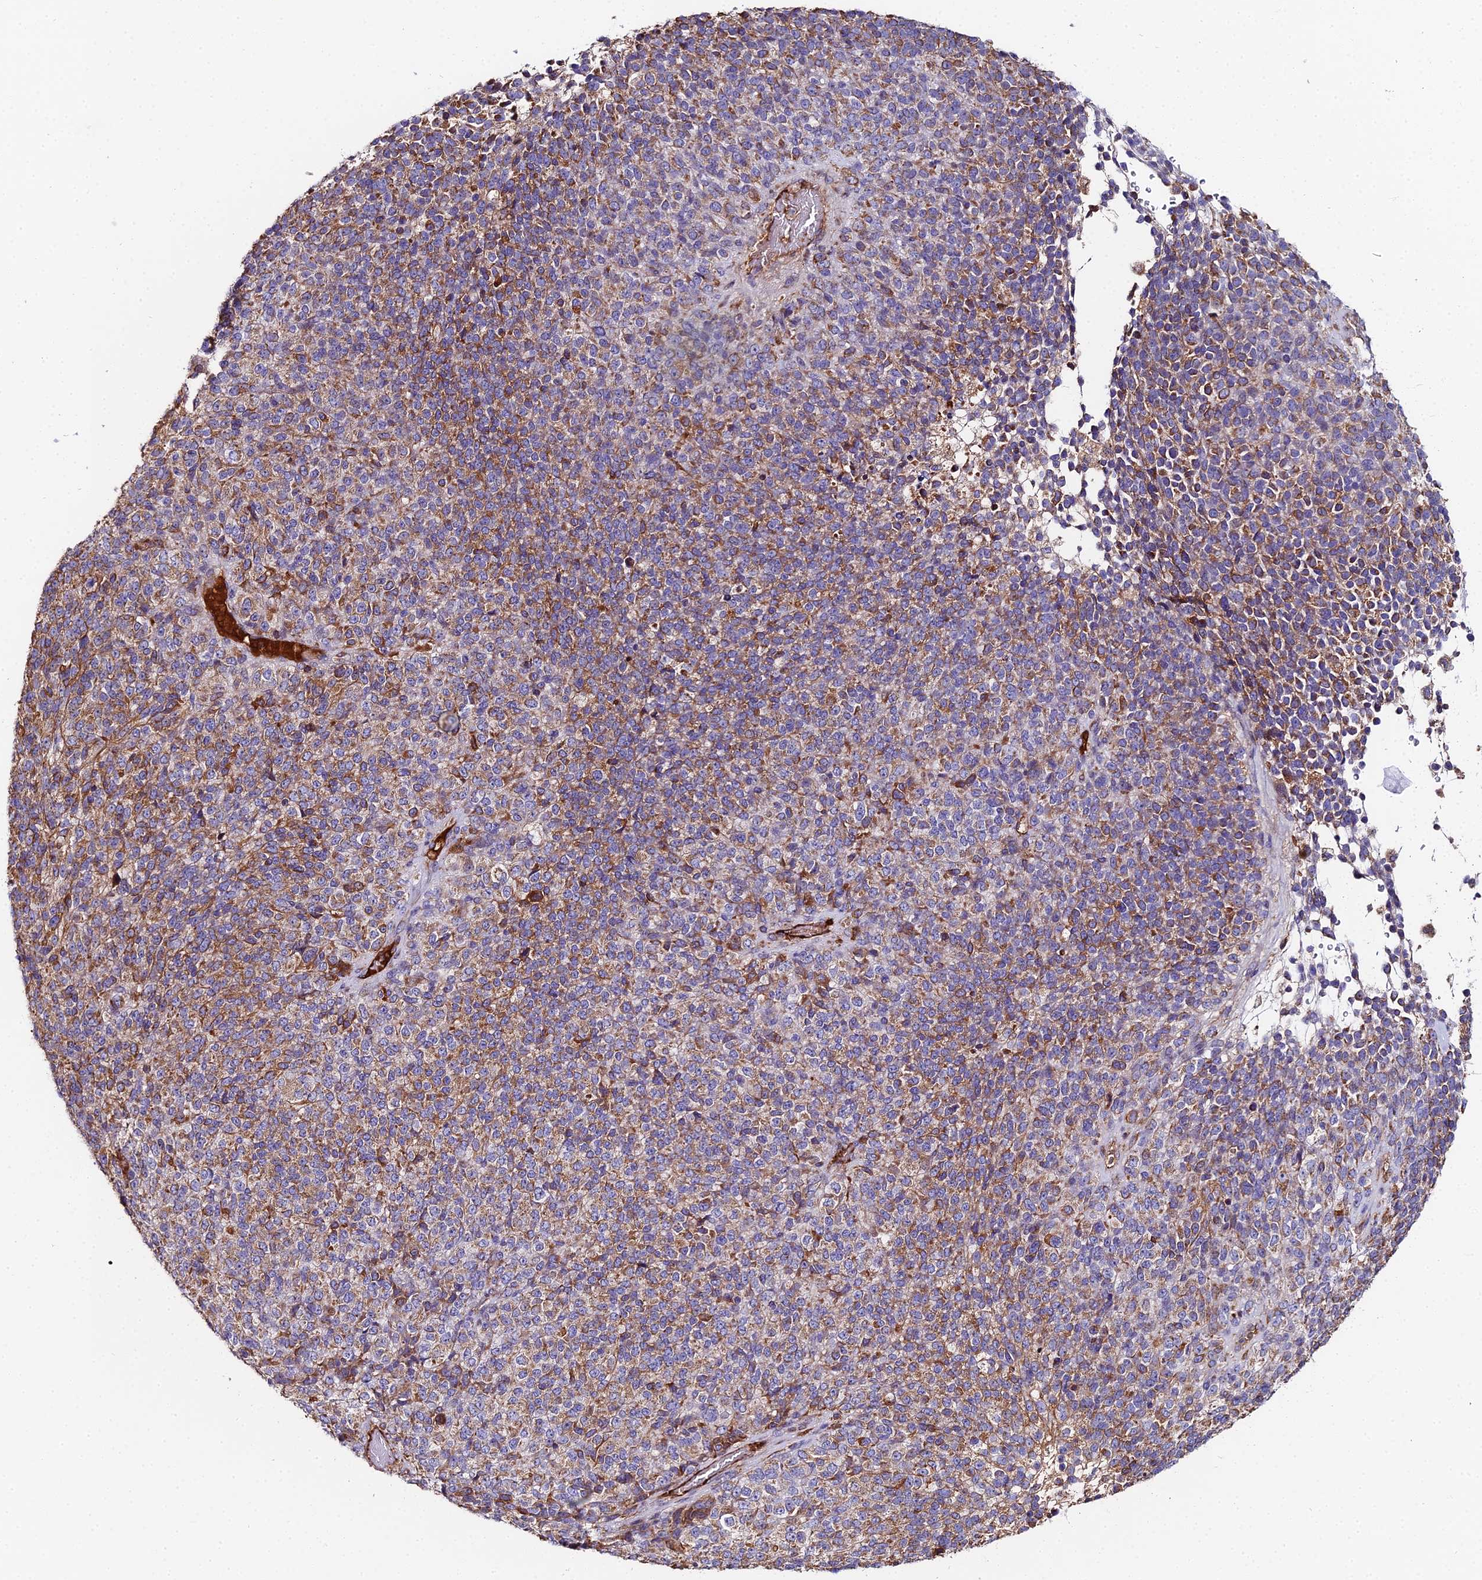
{"staining": {"intensity": "moderate", "quantity": ">75%", "location": "cytoplasmic/membranous"}, "tissue": "melanoma", "cell_type": "Tumor cells", "image_type": "cancer", "snomed": [{"axis": "morphology", "description": "Malignant melanoma, Metastatic site"}, {"axis": "topography", "description": "Brain"}], "caption": "A micrograph of human malignant melanoma (metastatic site) stained for a protein reveals moderate cytoplasmic/membranous brown staining in tumor cells. (DAB (3,3'-diaminobenzidine) = brown stain, brightfield microscopy at high magnification).", "gene": "BEX4", "patient": {"sex": "female", "age": 56}}